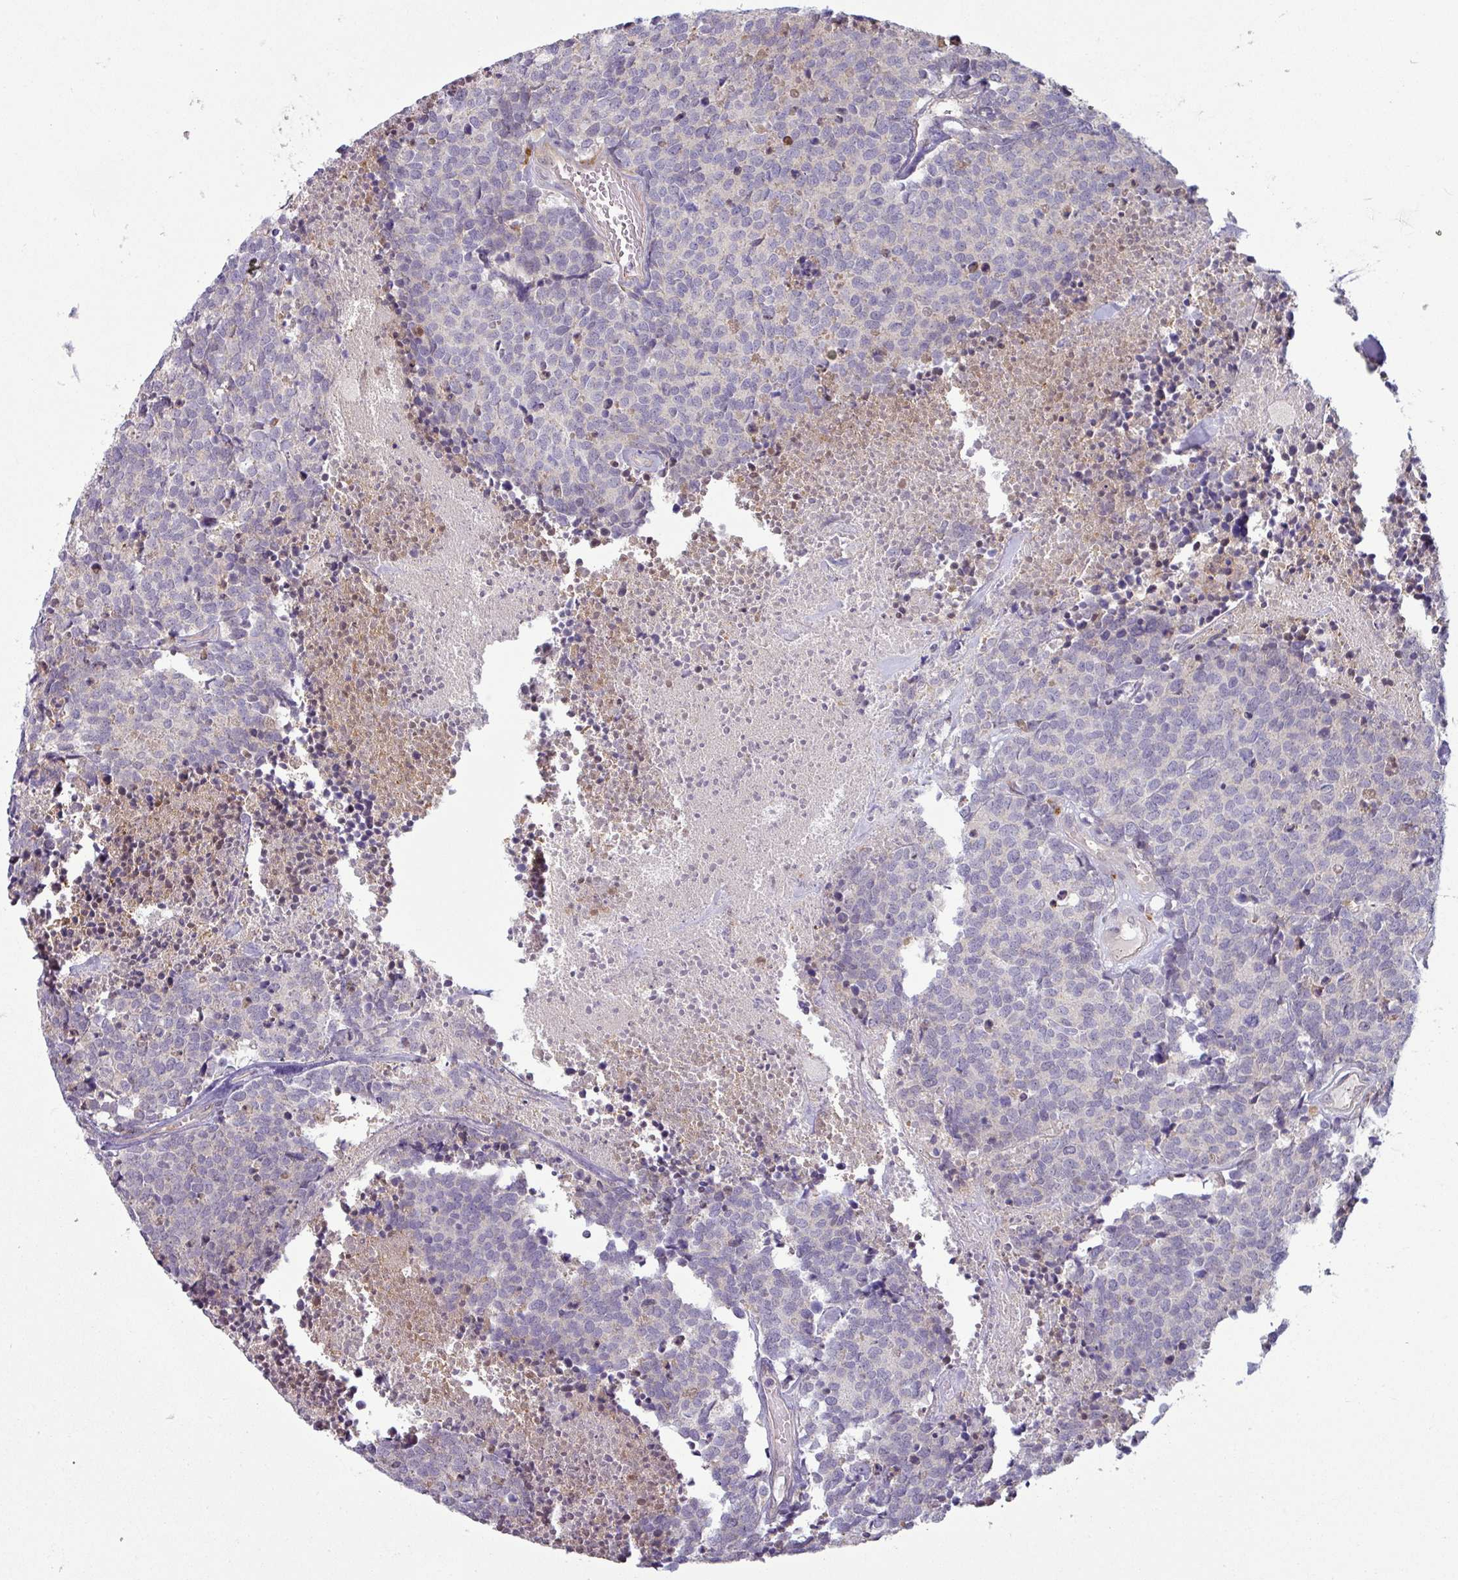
{"staining": {"intensity": "negative", "quantity": "none", "location": "none"}, "tissue": "carcinoid", "cell_type": "Tumor cells", "image_type": "cancer", "snomed": [{"axis": "morphology", "description": "Carcinoid, malignant, NOS"}, {"axis": "topography", "description": "Skin"}], "caption": "Immunohistochemistry of malignant carcinoid displays no expression in tumor cells.", "gene": "CCDC144A", "patient": {"sex": "female", "age": 79}}